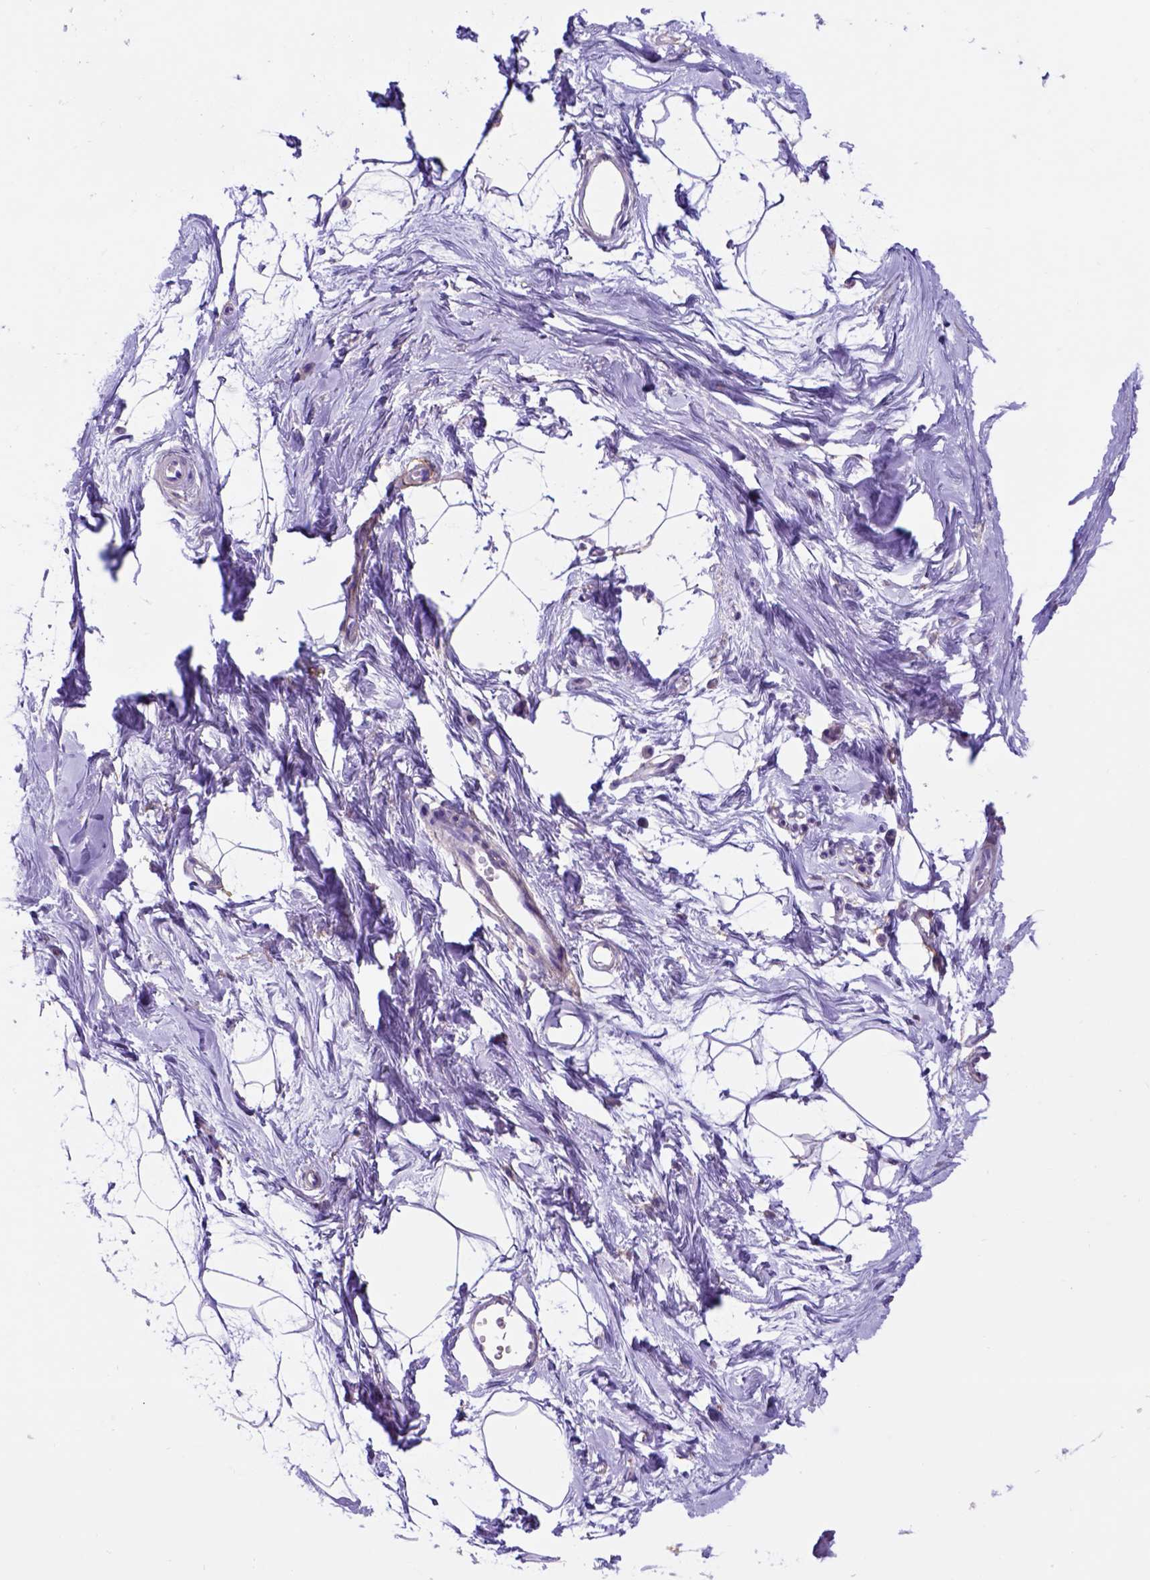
{"staining": {"intensity": "negative", "quantity": "none", "location": "none"}, "tissue": "breast", "cell_type": "Adipocytes", "image_type": "normal", "snomed": [{"axis": "morphology", "description": "Normal tissue, NOS"}, {"axis": "topography", "description": "Breast"}], "caption": "The IHC image has no significant positivity in adipocytes of breast.", "gene": "EGFR", "patient": {"sex": "female", "age": 45}}